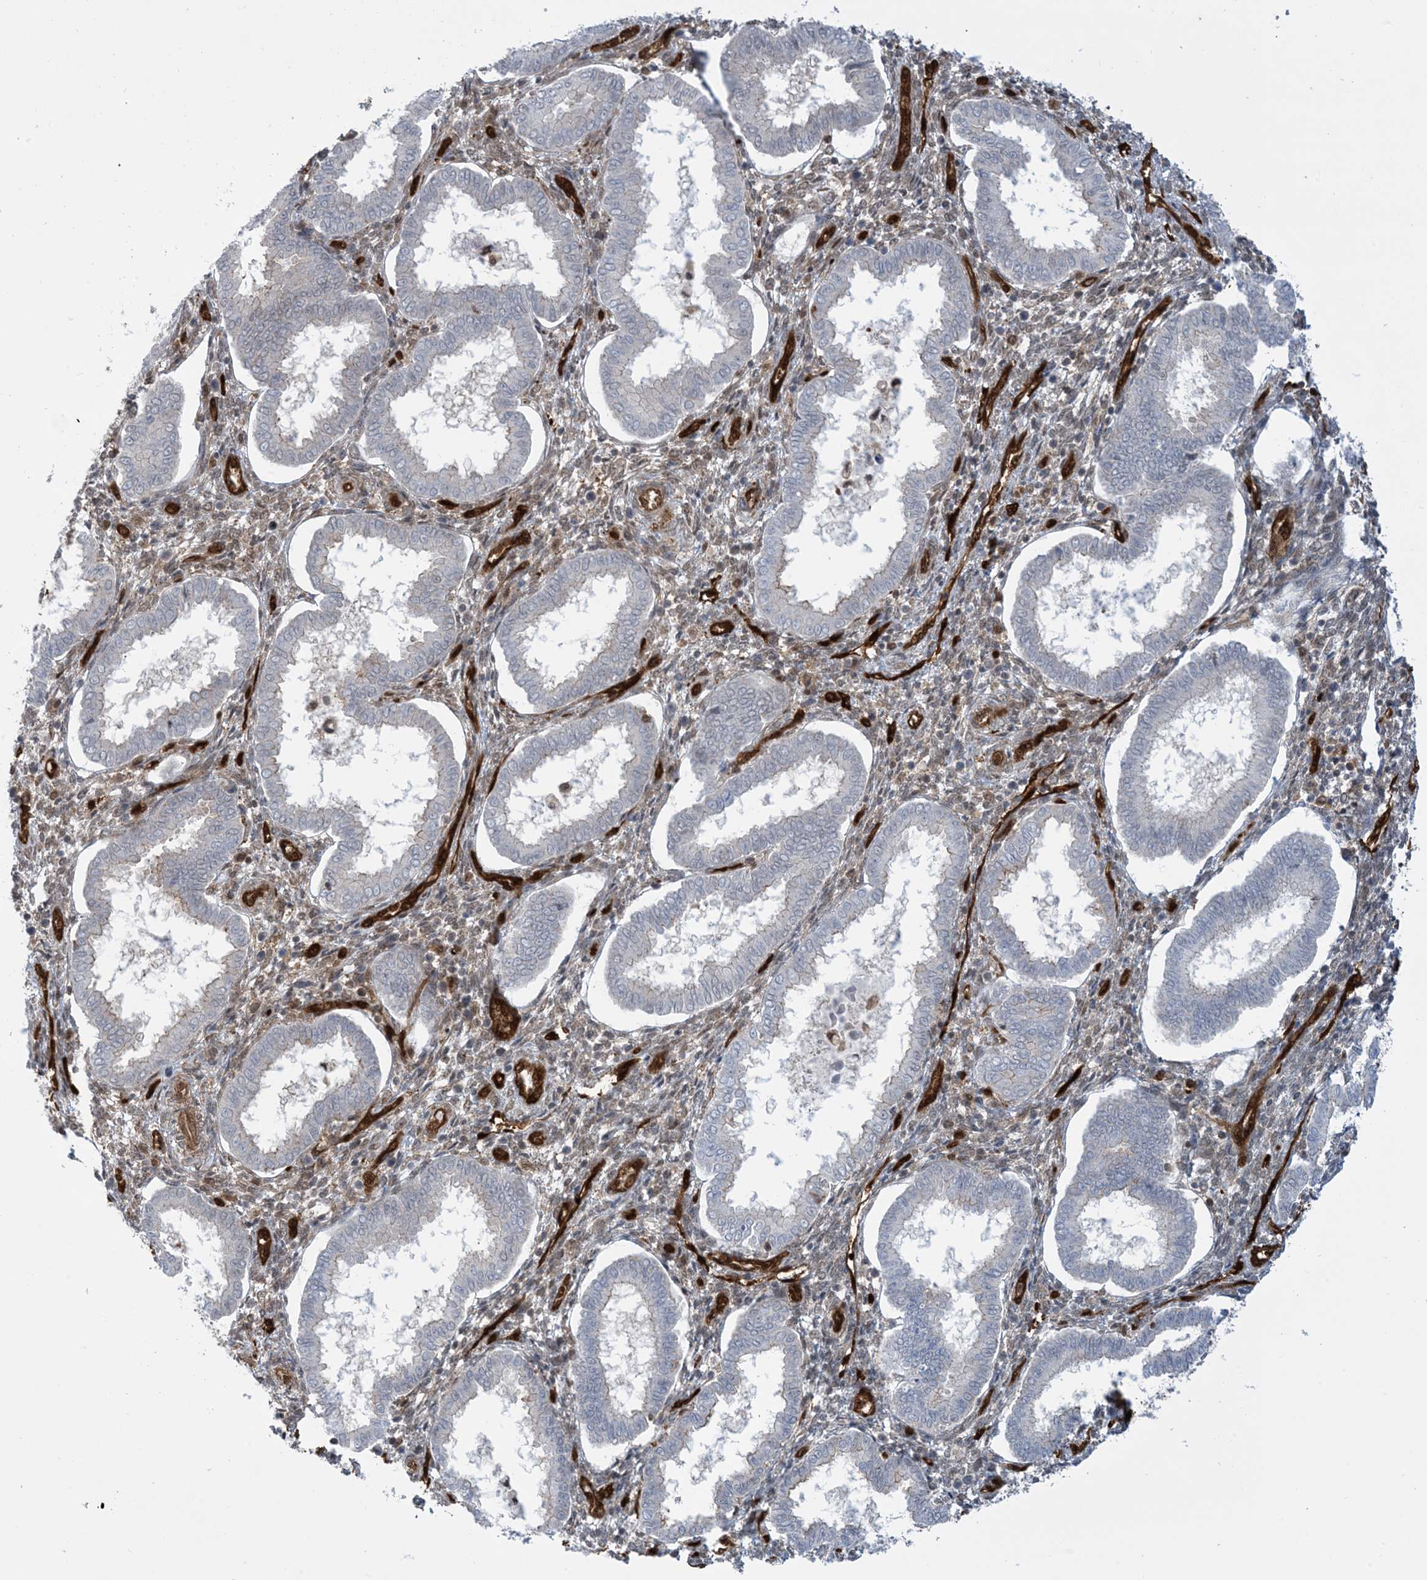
{"staining": {"intensity": "moderate", "quantity": ">75%", "location": "cytoplasmic/membranous"}, "tissue": "endometrium", "cell_type": "Cells in endometrial stroma", "image_type": "normal", "snomed": [{"axis": "morphology", "description": "Normal tissue, NOS"}, {"axis": "topography", "description": "Endometrium"}], "caption": "Unremarkable endometrium demonstrates moderate cytoplasmic/membranous expression in about >75% of cells in endometrial stroma, visualized by immunohistochemistry.", "gene": "PPM1F", "patient": {"sex": "female", "age": 24}}